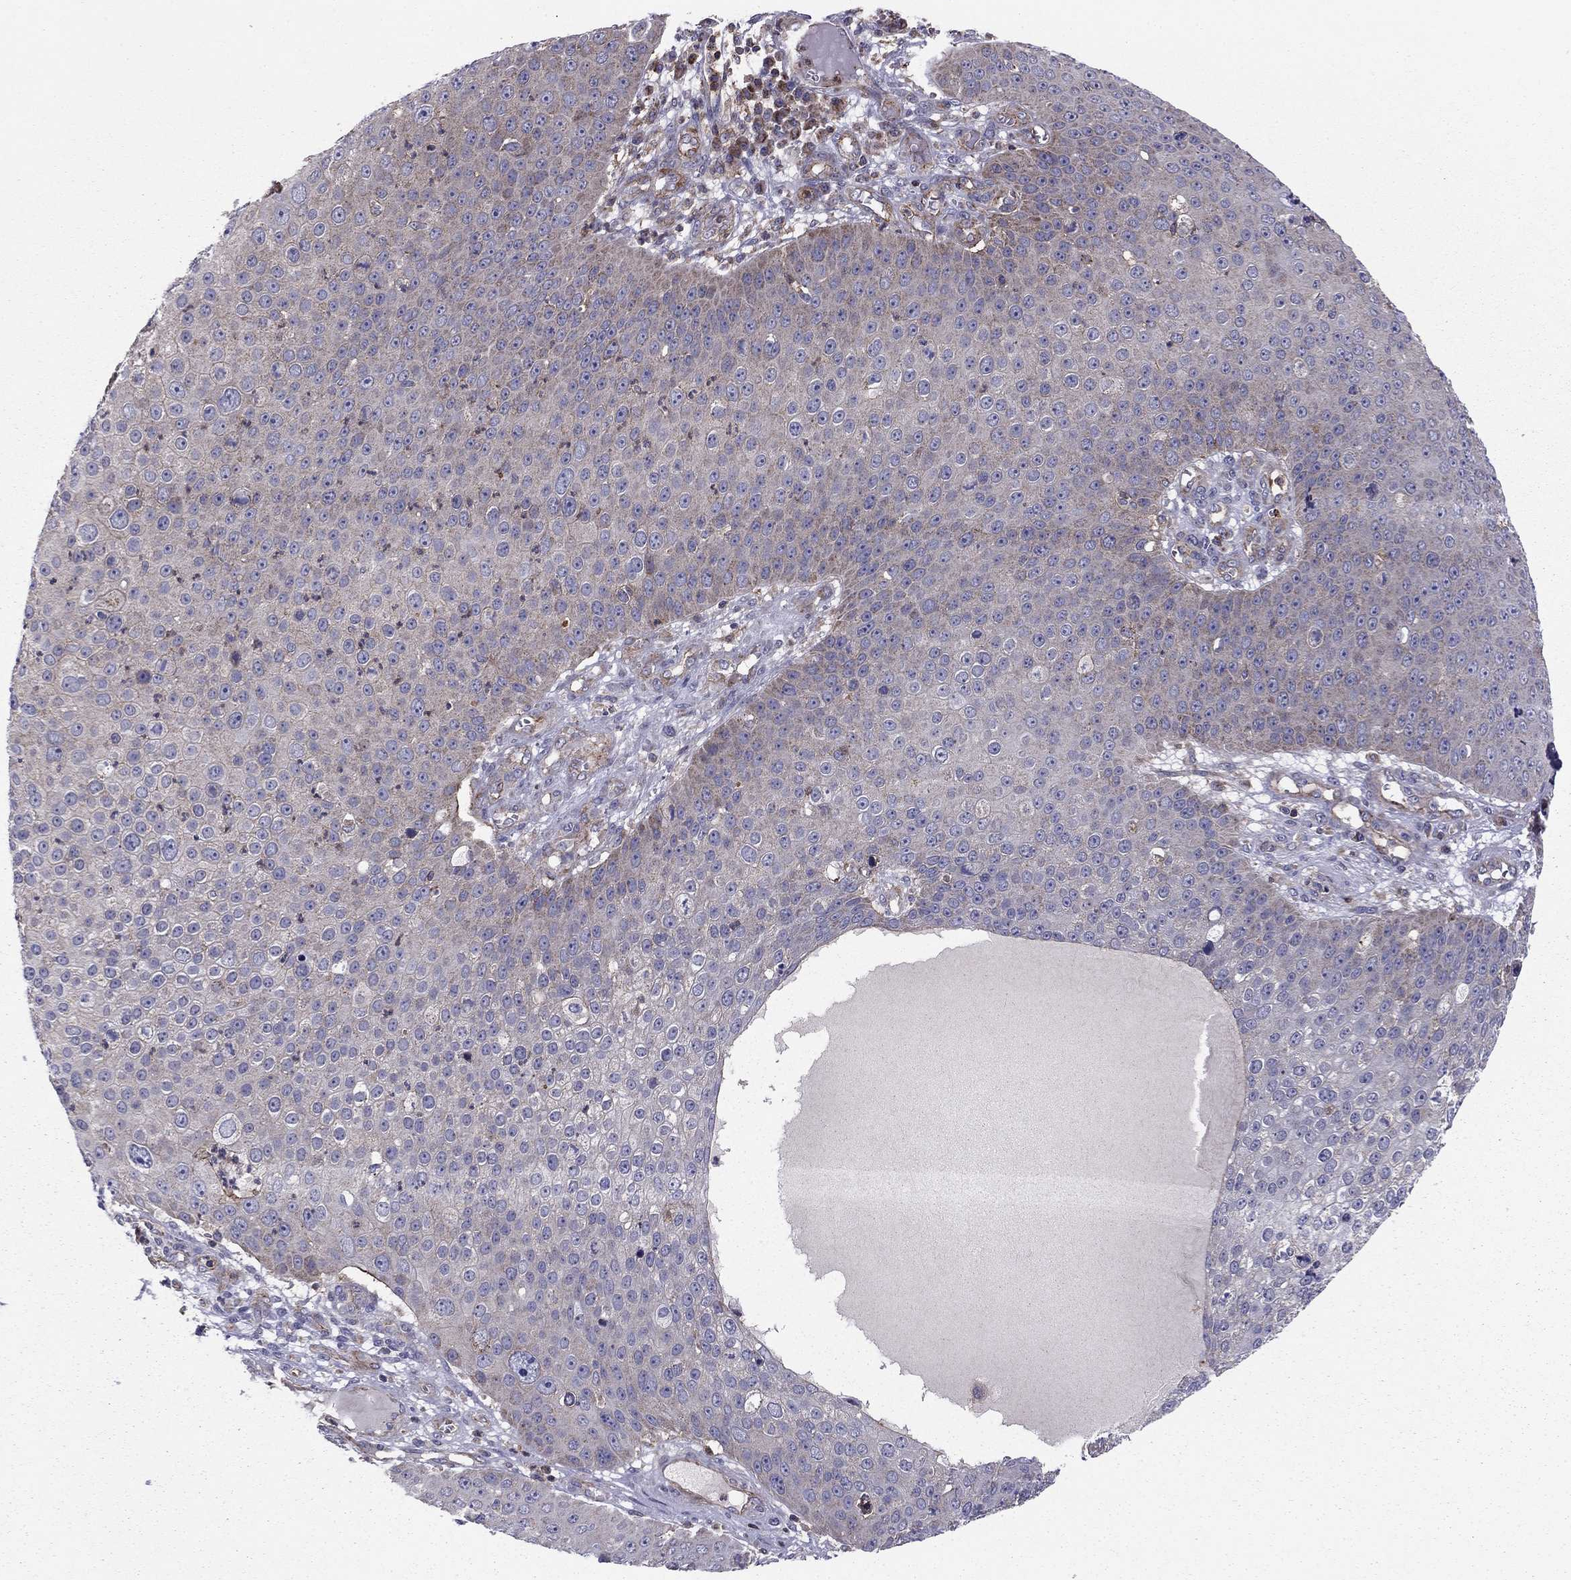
{"staining": {"intensity": "weak", "quantity": "<25%", "location": "cytoplasmic/membranous"}, "tissue": "skin cancer", "cell_type": "Tumor cells", "image_type": "cancer", "snomed": [{"axis": "morphology", "description": "Squamous cell carcinoma, NOS"}, {"axis": "topography", "description": "Skin"}], "caption": "This image is of skin squamous cell carcinoma stained with immunohistochemistry to label a protein in brown with the nuclei are counter-stained blue. There is no staining in tumor cells. (Brightfield microscopy of DAB immunohistochemistry at high magnification).", "gene": "ALG6", "patient": {"sex": "male", "age": 71}}